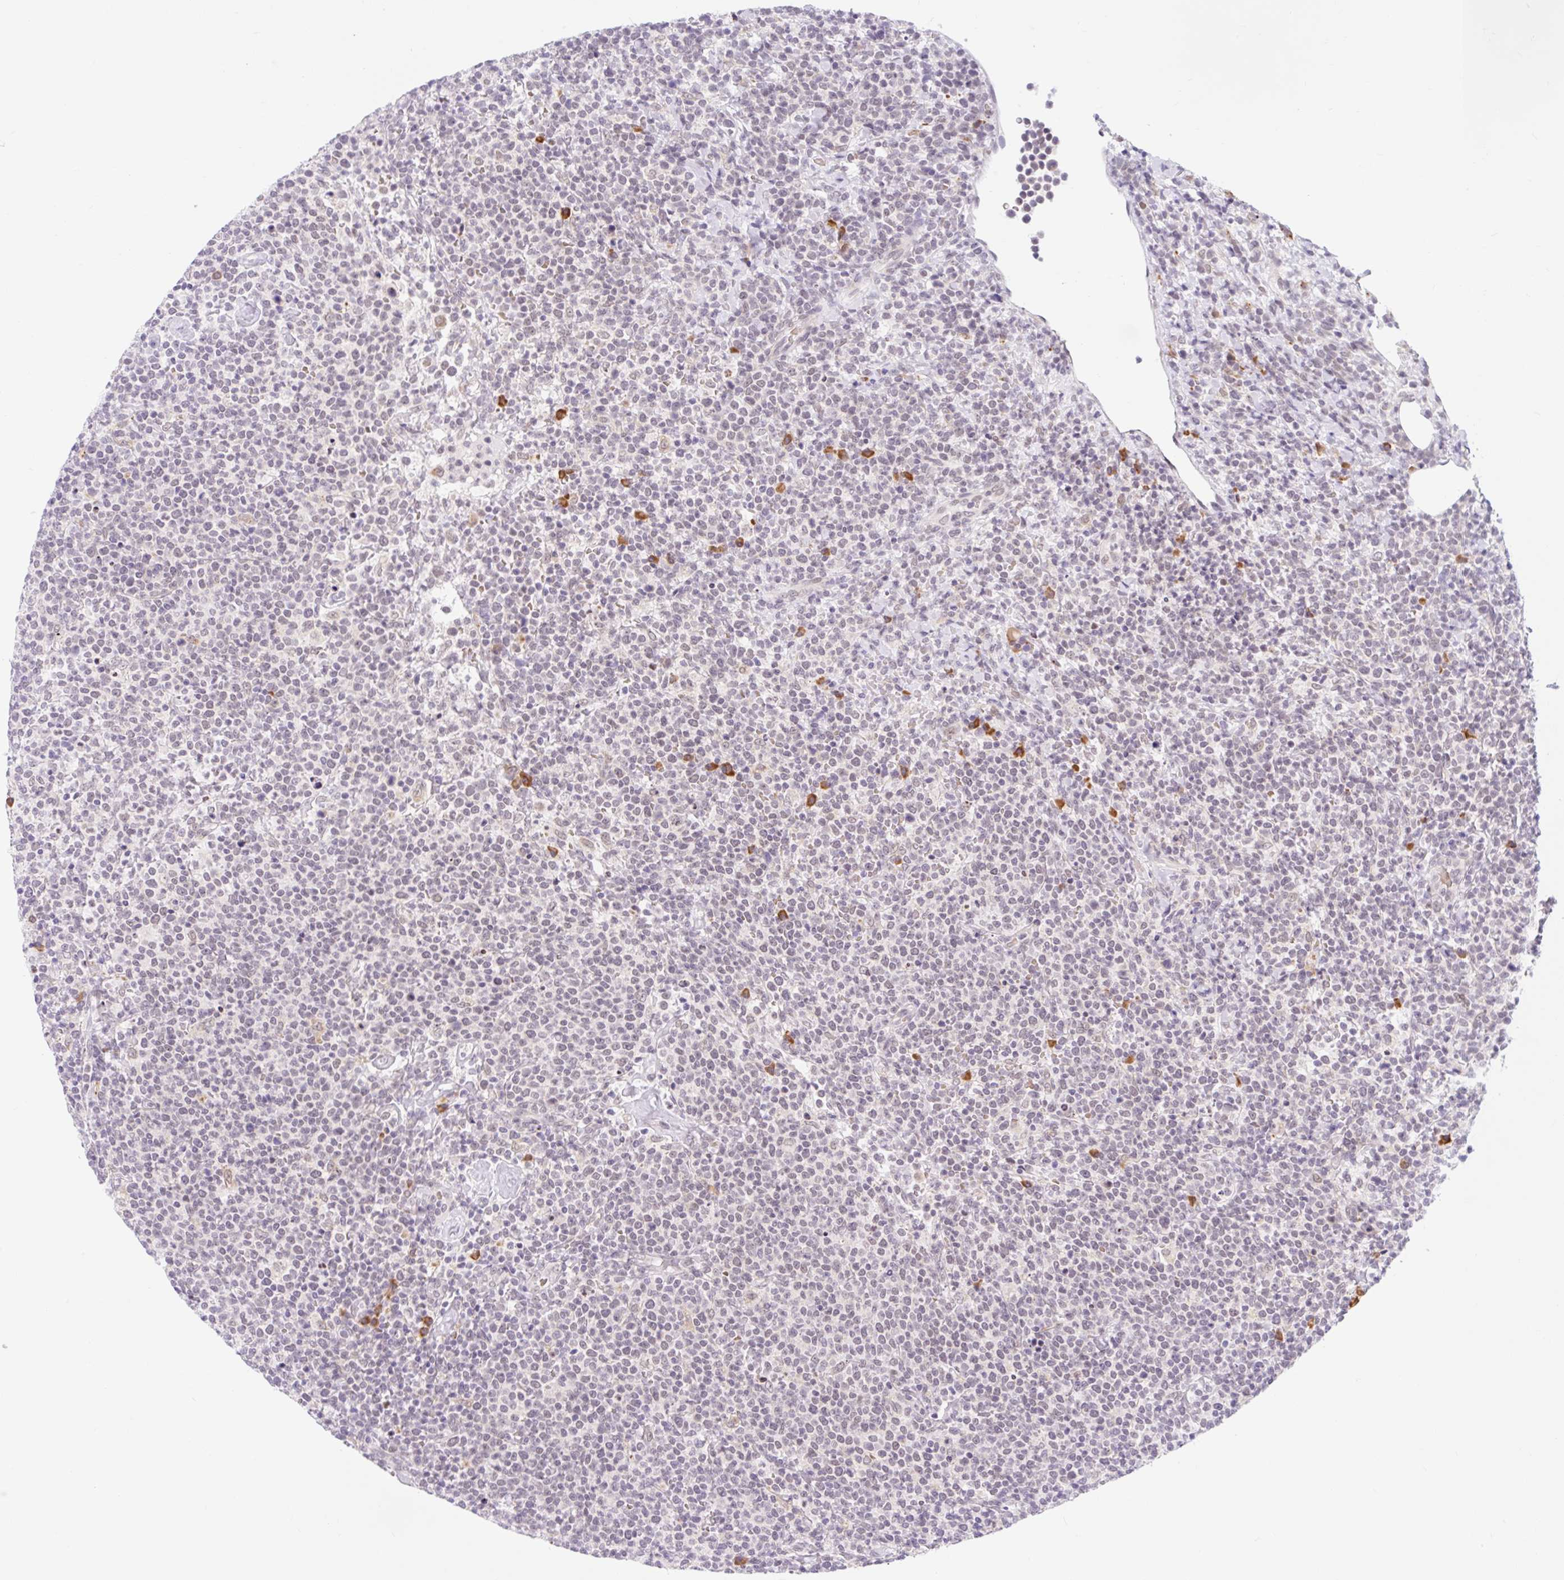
{"staining": {"intensity": "negative", "quantity": "none", "location": "none"}, "tissue": "lymphoma", "cell_type": "Tumor cells", "image_type": "cancer", "snomed": [{"axis": "morphology", "description": "Malignant lymphoma, non-Hodgkin's type, High grade"}, {"axis": "topography", "description": "Lymph node"}], "caption": "DAB (3,3'-diaminobenzidine) immunohistochemical staining of lymphoma displays no significant staining in tumor cells.", "gene": "SRSF10", "patient": {"sex": "male", "age": 61}}